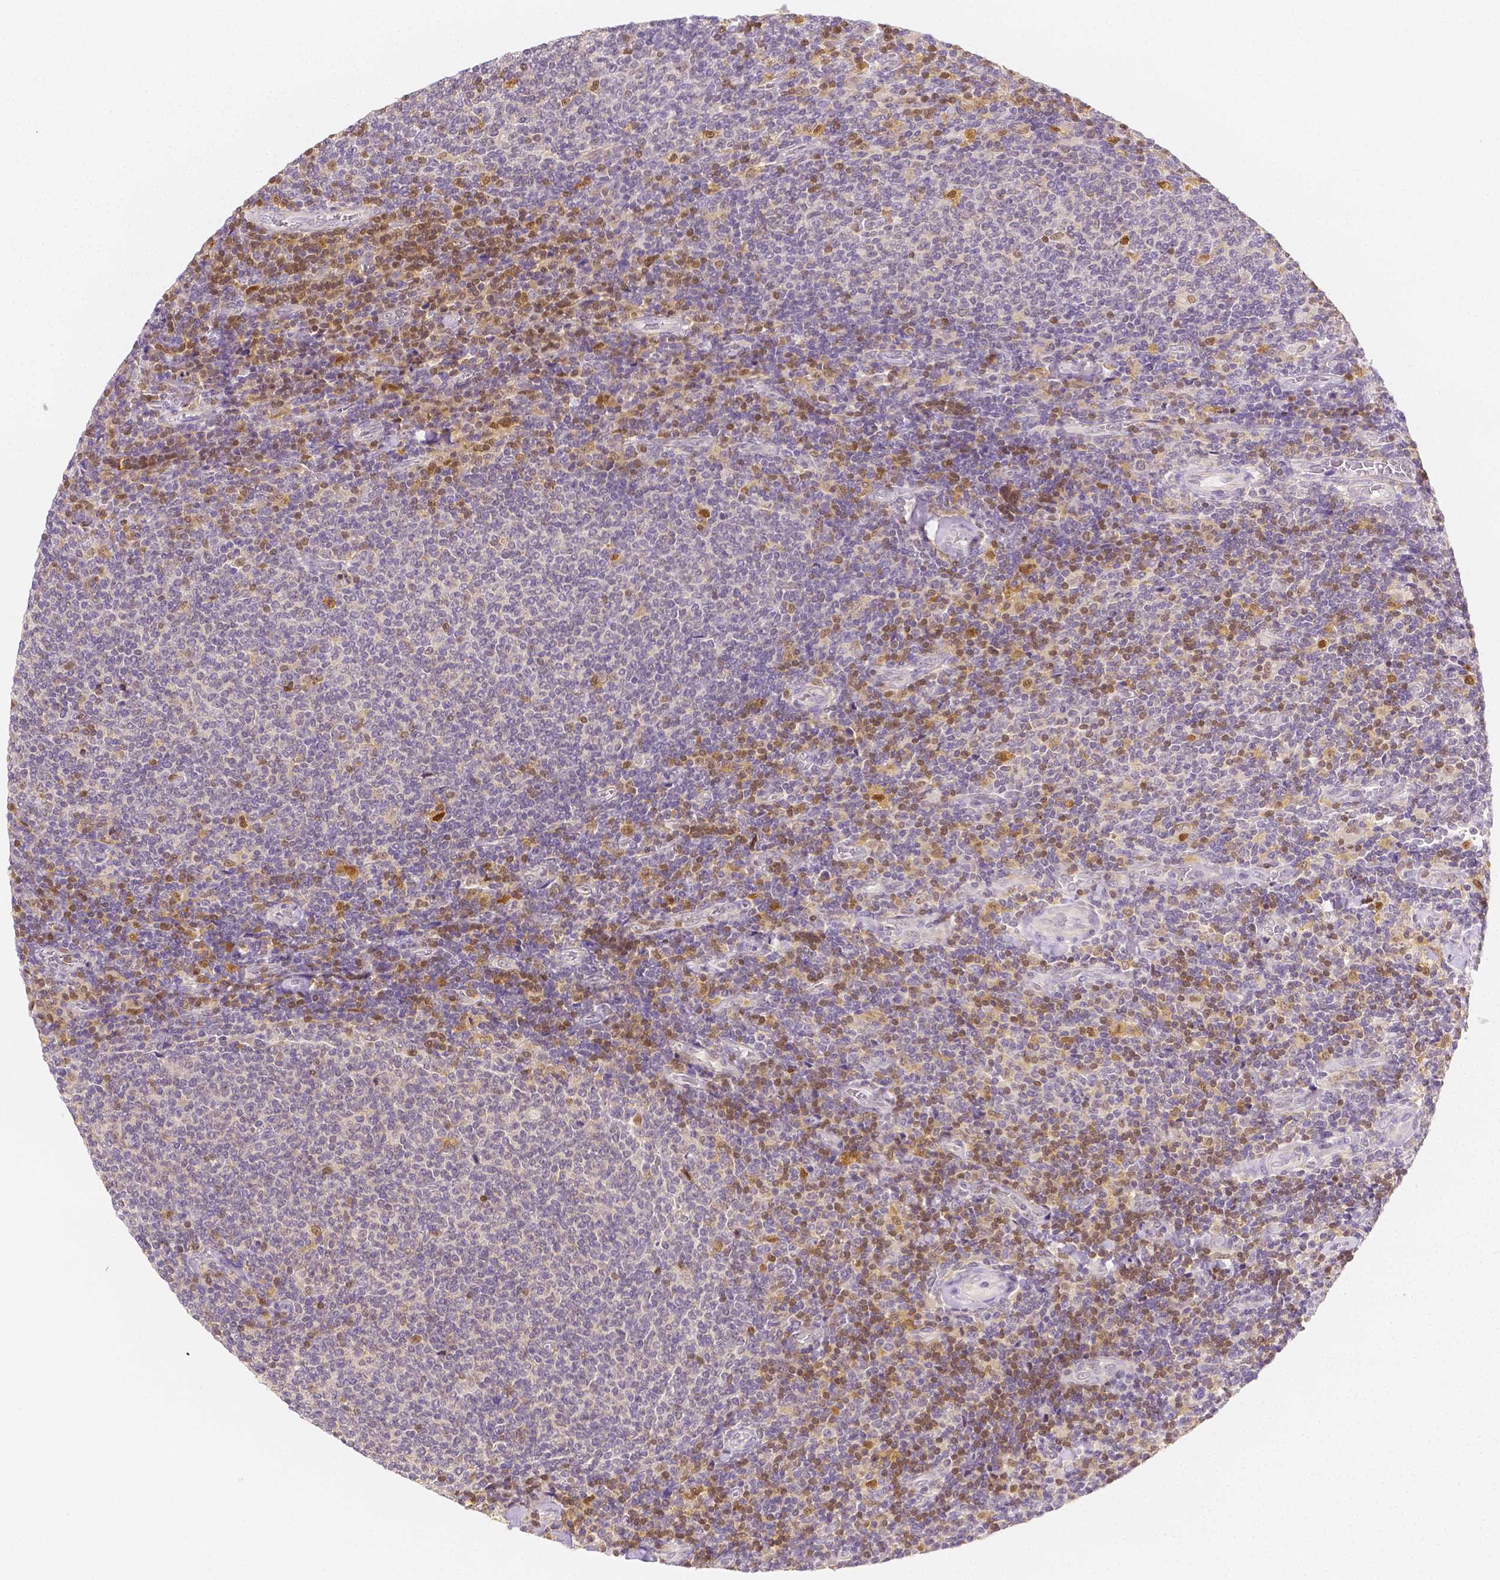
{"staining": {"intensity": "moderate", "quantity": "<25%", "location": "nuclear"}, "tissue": "lymphoma", "cell_type": "Tumor cells", "image_type": "cancer", "snomed": [{"axis": "morphology", "description": "Malignant lymphoma, non-Hodgkin's type, Low grade"}, {"axis": "topography", "description": "Lymph node"}], "caption": "Lymphoma stained for a protein (brown) shows moderate nuclear positive expression in approximately <25% of tumor cells.", "gene": "SGTB", "patient": {"sex": "male", "age": 52}}